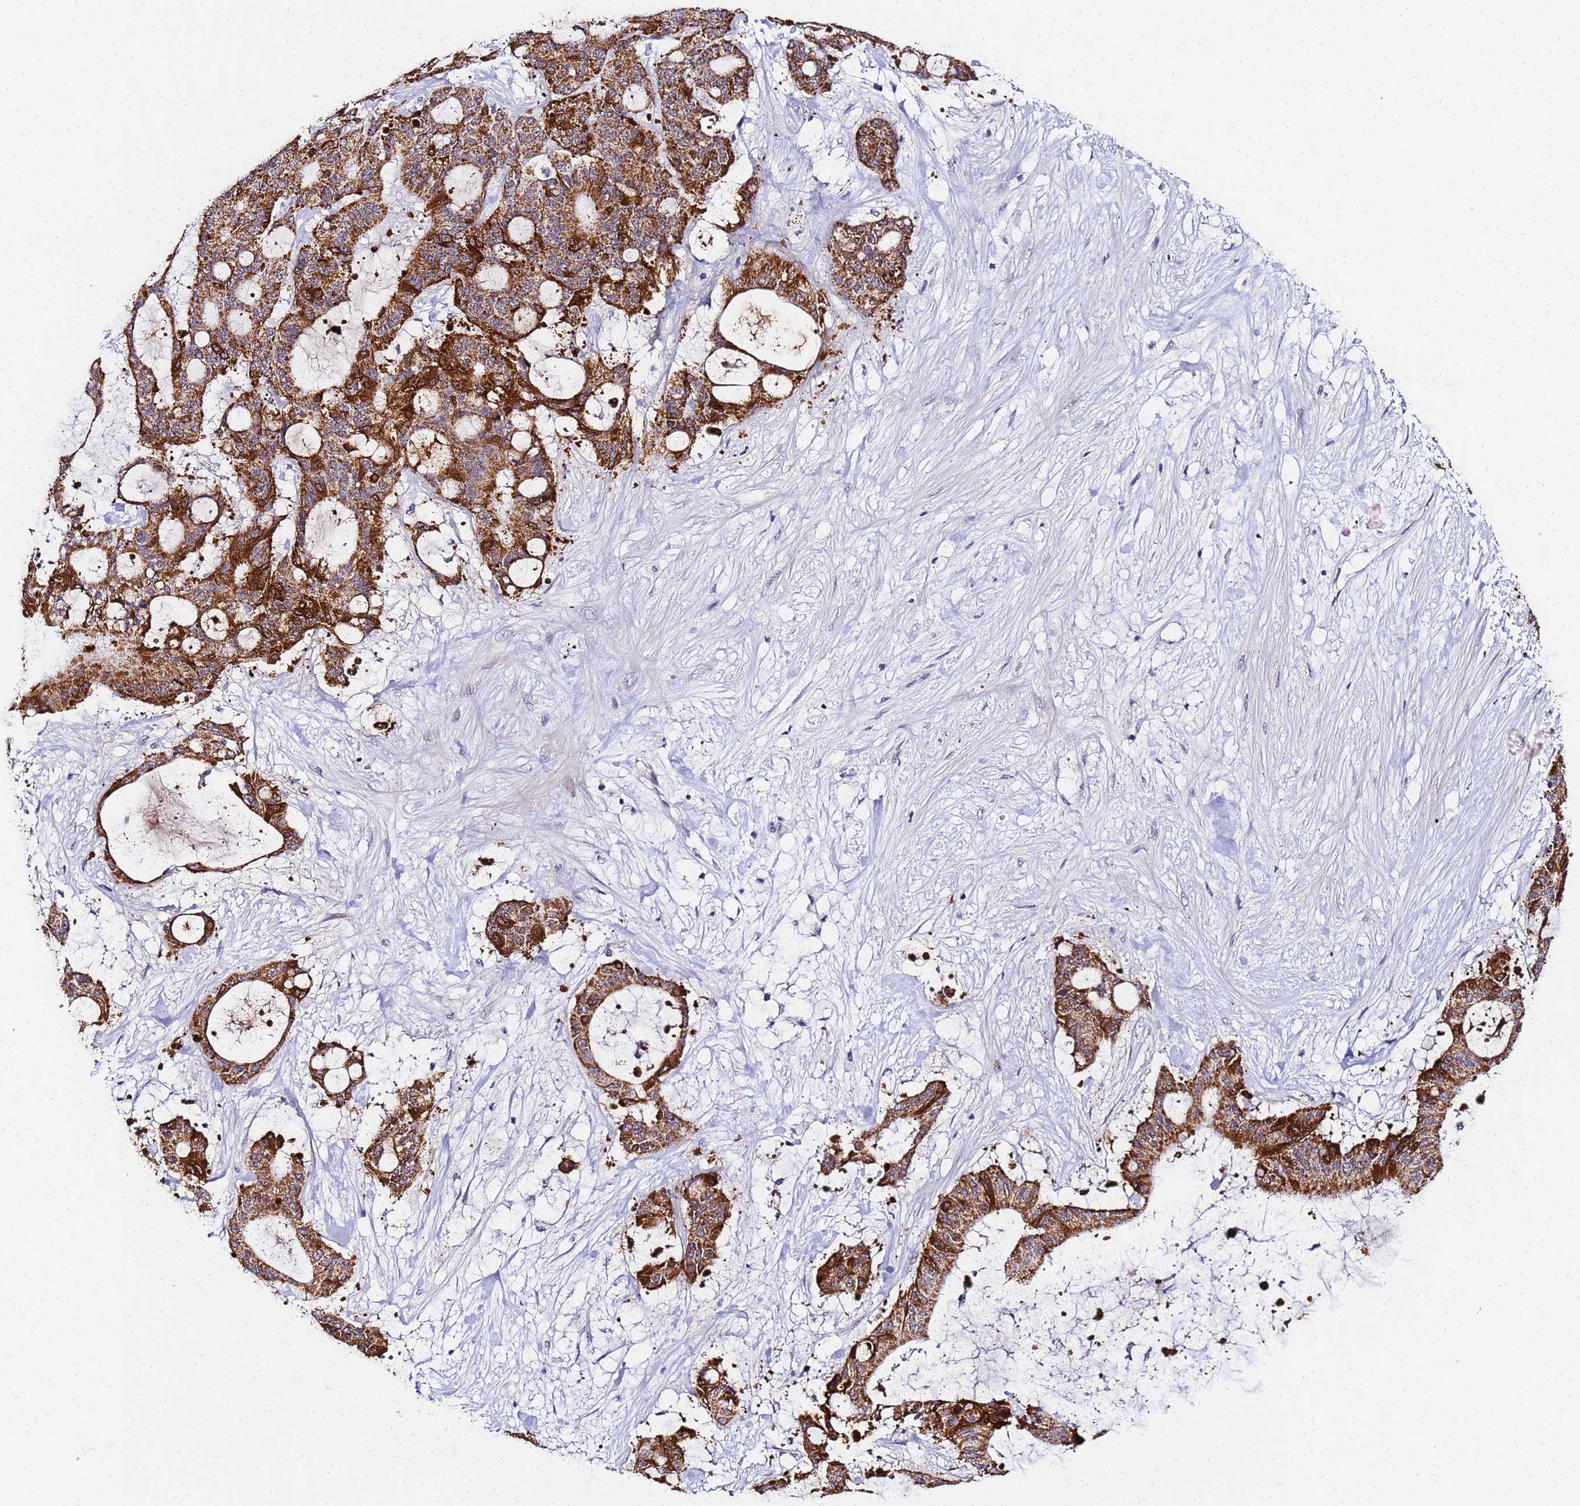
{"staining": {"intensity": "strong", "quantity": ">75%", "location": "cytoplasmic/membranous"}, "tissue": "liver cancer", "cell_type": "Tumor cells", "image_type": "cancer", "snomed": [{"axis": "morphology", "description": "Normal tissue, NOS"}, {"axis": "morphology", "description": "Cholangiocarcinoma"}, {"axis": "topography", "description": "Liver"}, {"axis": "topography", "description": "Peripheral nerve tissue"}], "caption": "Liver cholangiocarcinoma tissue reveals strong cytoplasmic/membranous expression in about >75% of tumor cells The staining was performed using DAB to visualize the protein expression in brown, while the nuclei were stained in blue with hematoxylin (Magnification: 20x).", "gene": "CKMT1A", "patient": {"sex": "female", "age": 73}}